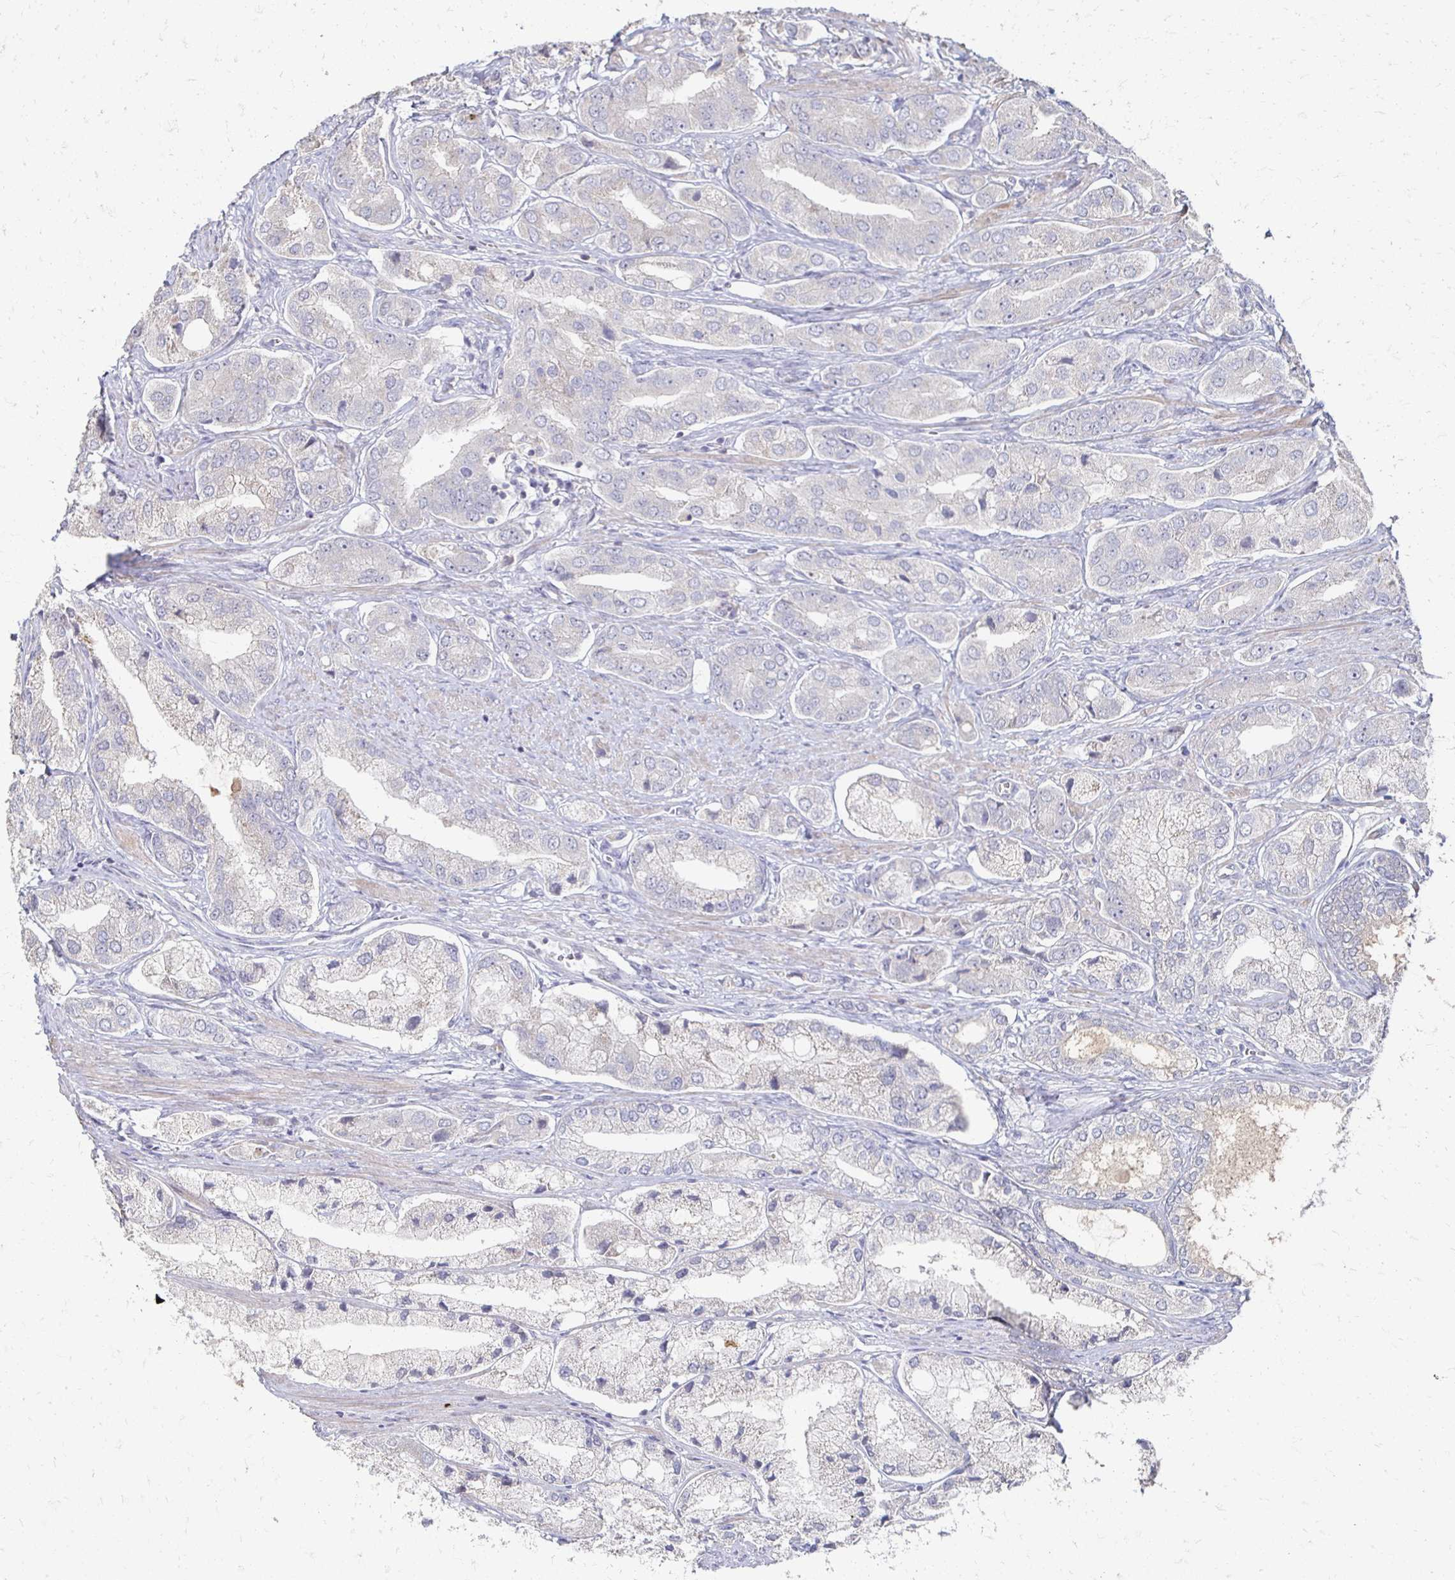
{"staining": {"intensity": "negative", "quantity": "none", "location": "none"}, "tissue": "prostate cancer", "cell_type": "Tumor cells", "image_type": "cancer", "snomed": [{"axis": "morphology", "description": "Adenocarcinoma, Low grade"}, {"axis": "topography", "description": "Prostate"}], "caption": "This image is of prostate low-grade adenocarcinoma stained with IHC to label a protein in brown with the nuclei are counter-stained blue. There is no positivity in tumor cells.", "gene": "ZNF727", "patient": {"sex": "male", "age": 69}}